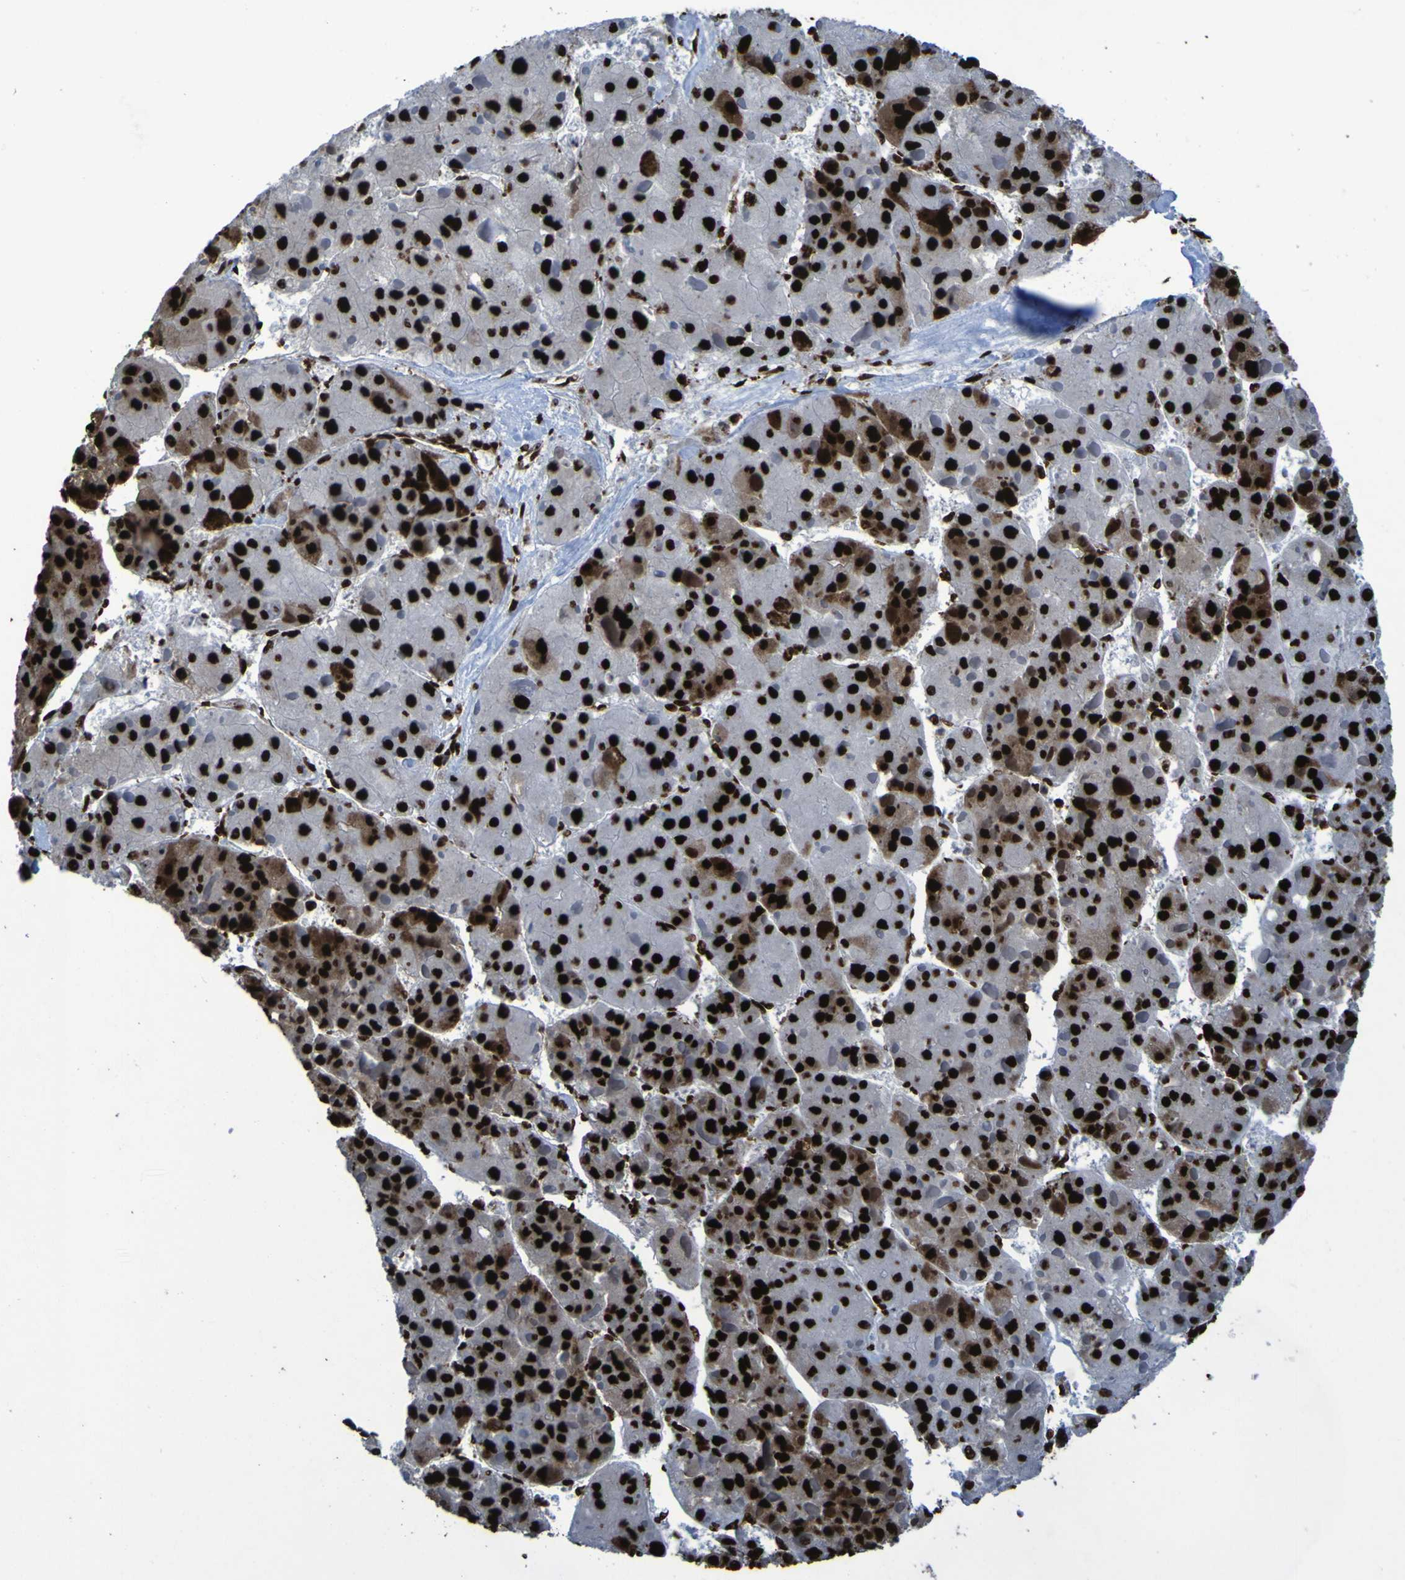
{"staining": {"intensity": "strong", "quantity": ">75%", "location": "cytoplasmic/membranous,nuclear"}, "tissue": "liver cancer", "cell_type": "Tumor cells", "image_type": "cancer", "snomed": [{"axis": "morphology", "description": "Carcinoma, Hepatocellular, NOS"}, {"axis": "topography", "description": "Liver"}], "caption": "Protein expression by immunohistochemistry reveals strong cytoplasmic/membranous and nuclear positivity in approximately >75% of tumor cells in liver cancer (hepatocellular carcinoma).", "gene": "NPM1", "patient": {"sex": "female", "age": 73}}